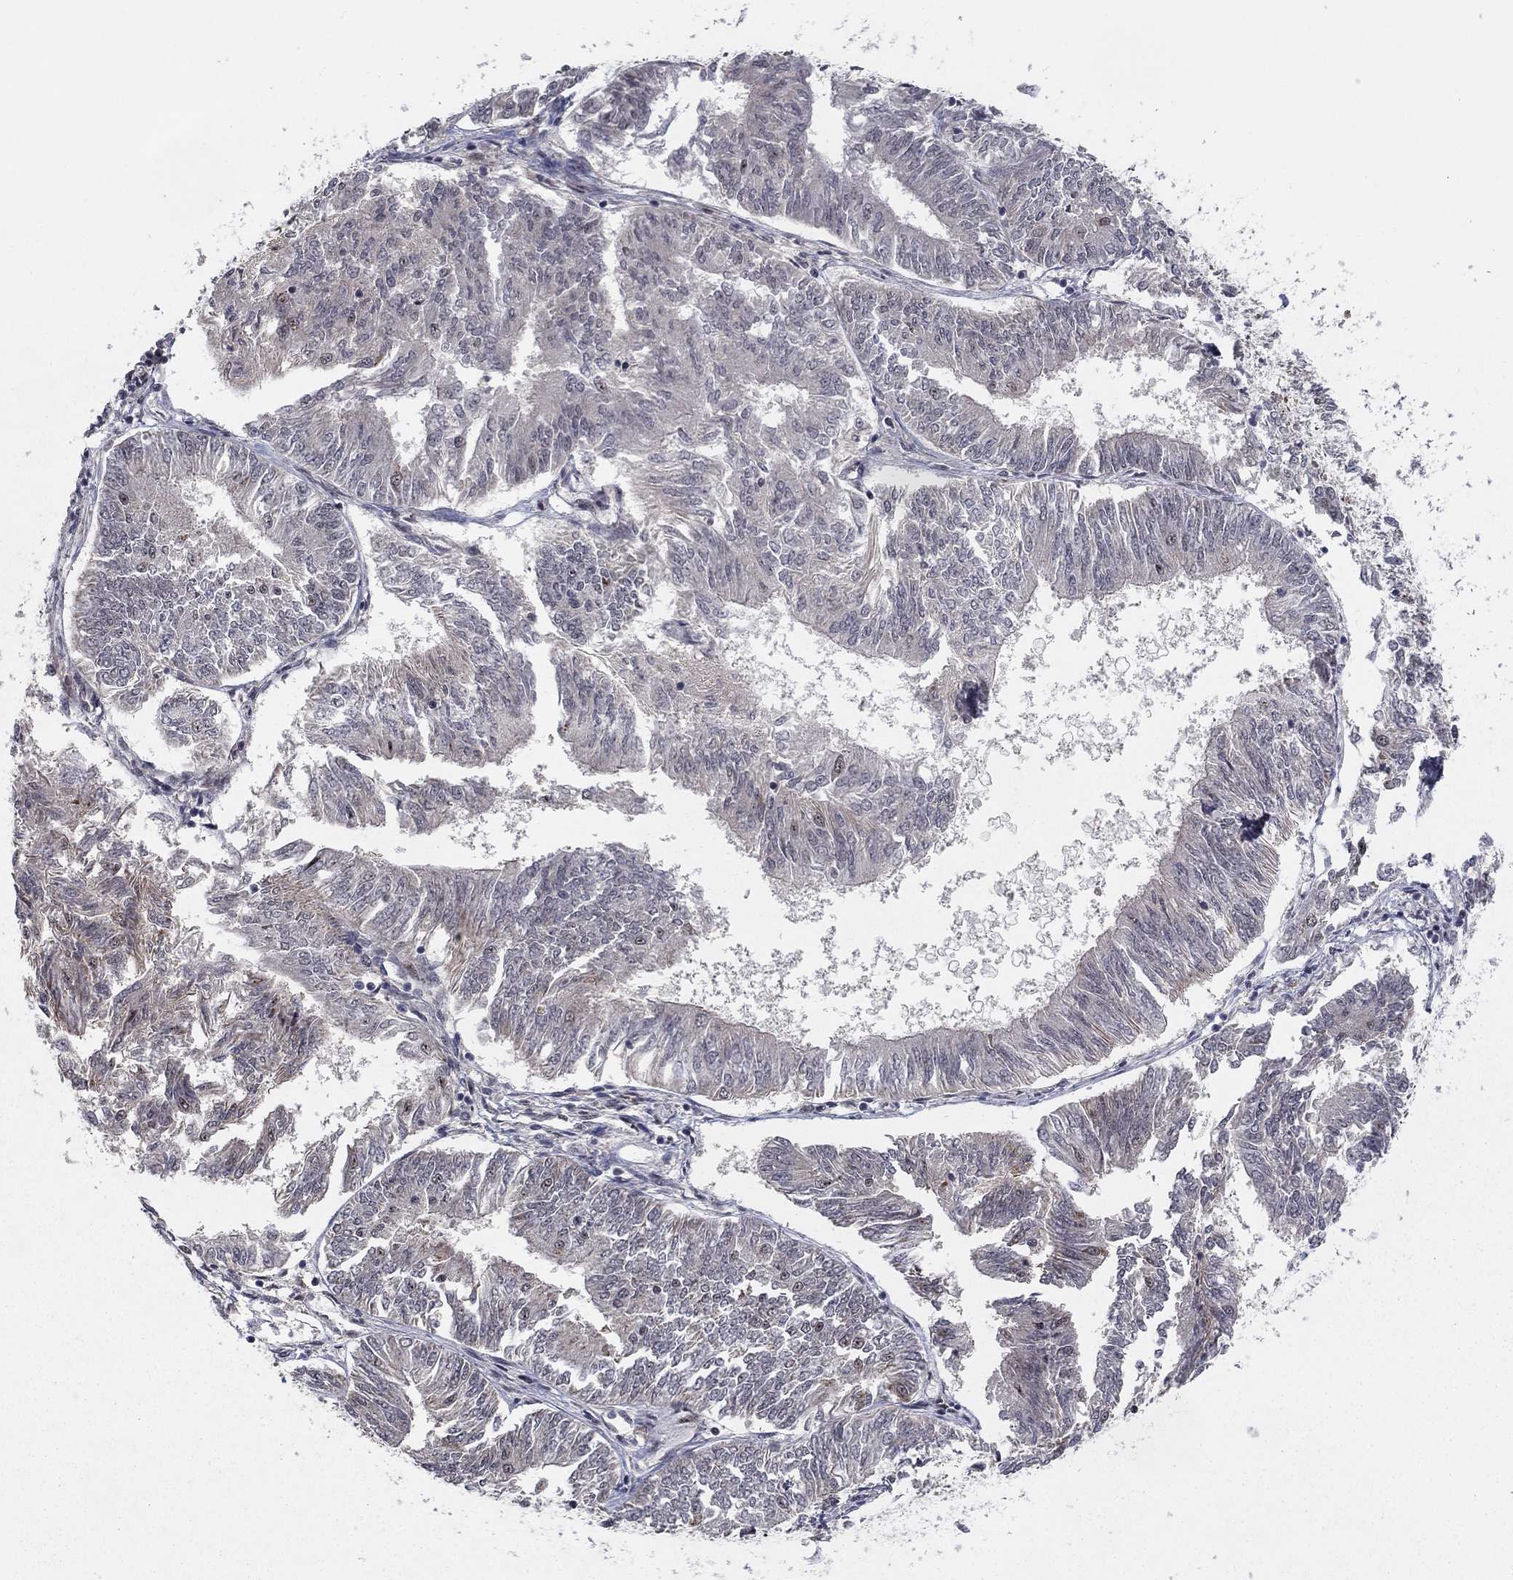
{"staining": {"intensity": "negative", "quantity": "none", "location": "none"}, "tissue": "endometrial cancer", "cell_type": "Tumor cells", "image_type": "cancer", "snomed": [{"axis": "morphology", "description": "Adenocarcinoma, NOS"}, {"axis": "topography", "description": "Endometrium"}], "caption": "IHC micrograph of neoplastic tissue: endometrial cancer (adenocarcinoma) stained with DAB (3,3'-diaminobenzidine) shows no significant protein staining in tumor cells. The staining was performed using DAB (3,3'-diaminobenzidine) to visualize the protein expression in brown, while the nuclei were stained in blue with hematoxylin (Magnification: 20x).", "gene": "ZNF395", "patient": {"sex": "female", "age": 58}}